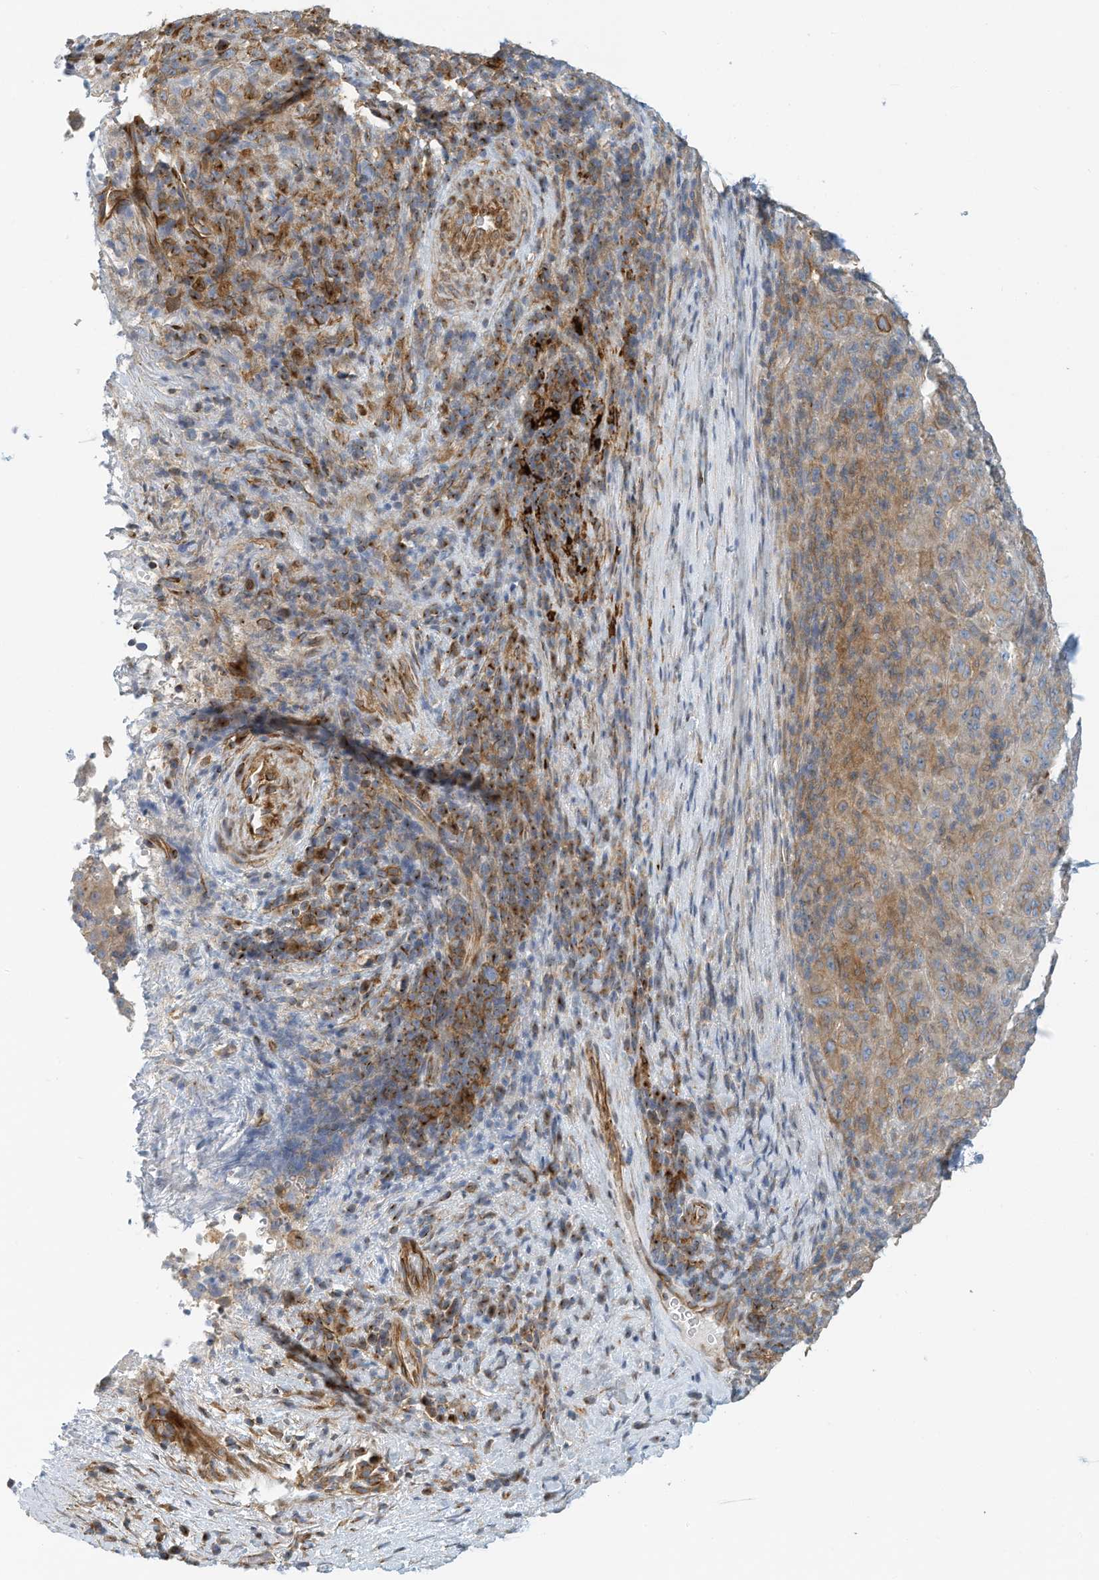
{"staining": {"intensity": "weak", "quantity": "25%-75%", "location": "cytoplasmic/membranous"}, "tissue": "pancreatic cancer", "cell_type": "Tumor cells", "image_type": "cancer", "snomed": [{"axis": "morphology", "description": "Adenocarcinoma, NOS"}, {"axis": "topography", "description": "Pancreas"}], "caption": "This image demonstrates IHC staining of pancreatic cancer, with low weak cytoplasmic/membranous staining in about 25%-75% of tumor cells.", "gene": "MICAL1", "patient": {"sex": "male", "age": 63}}